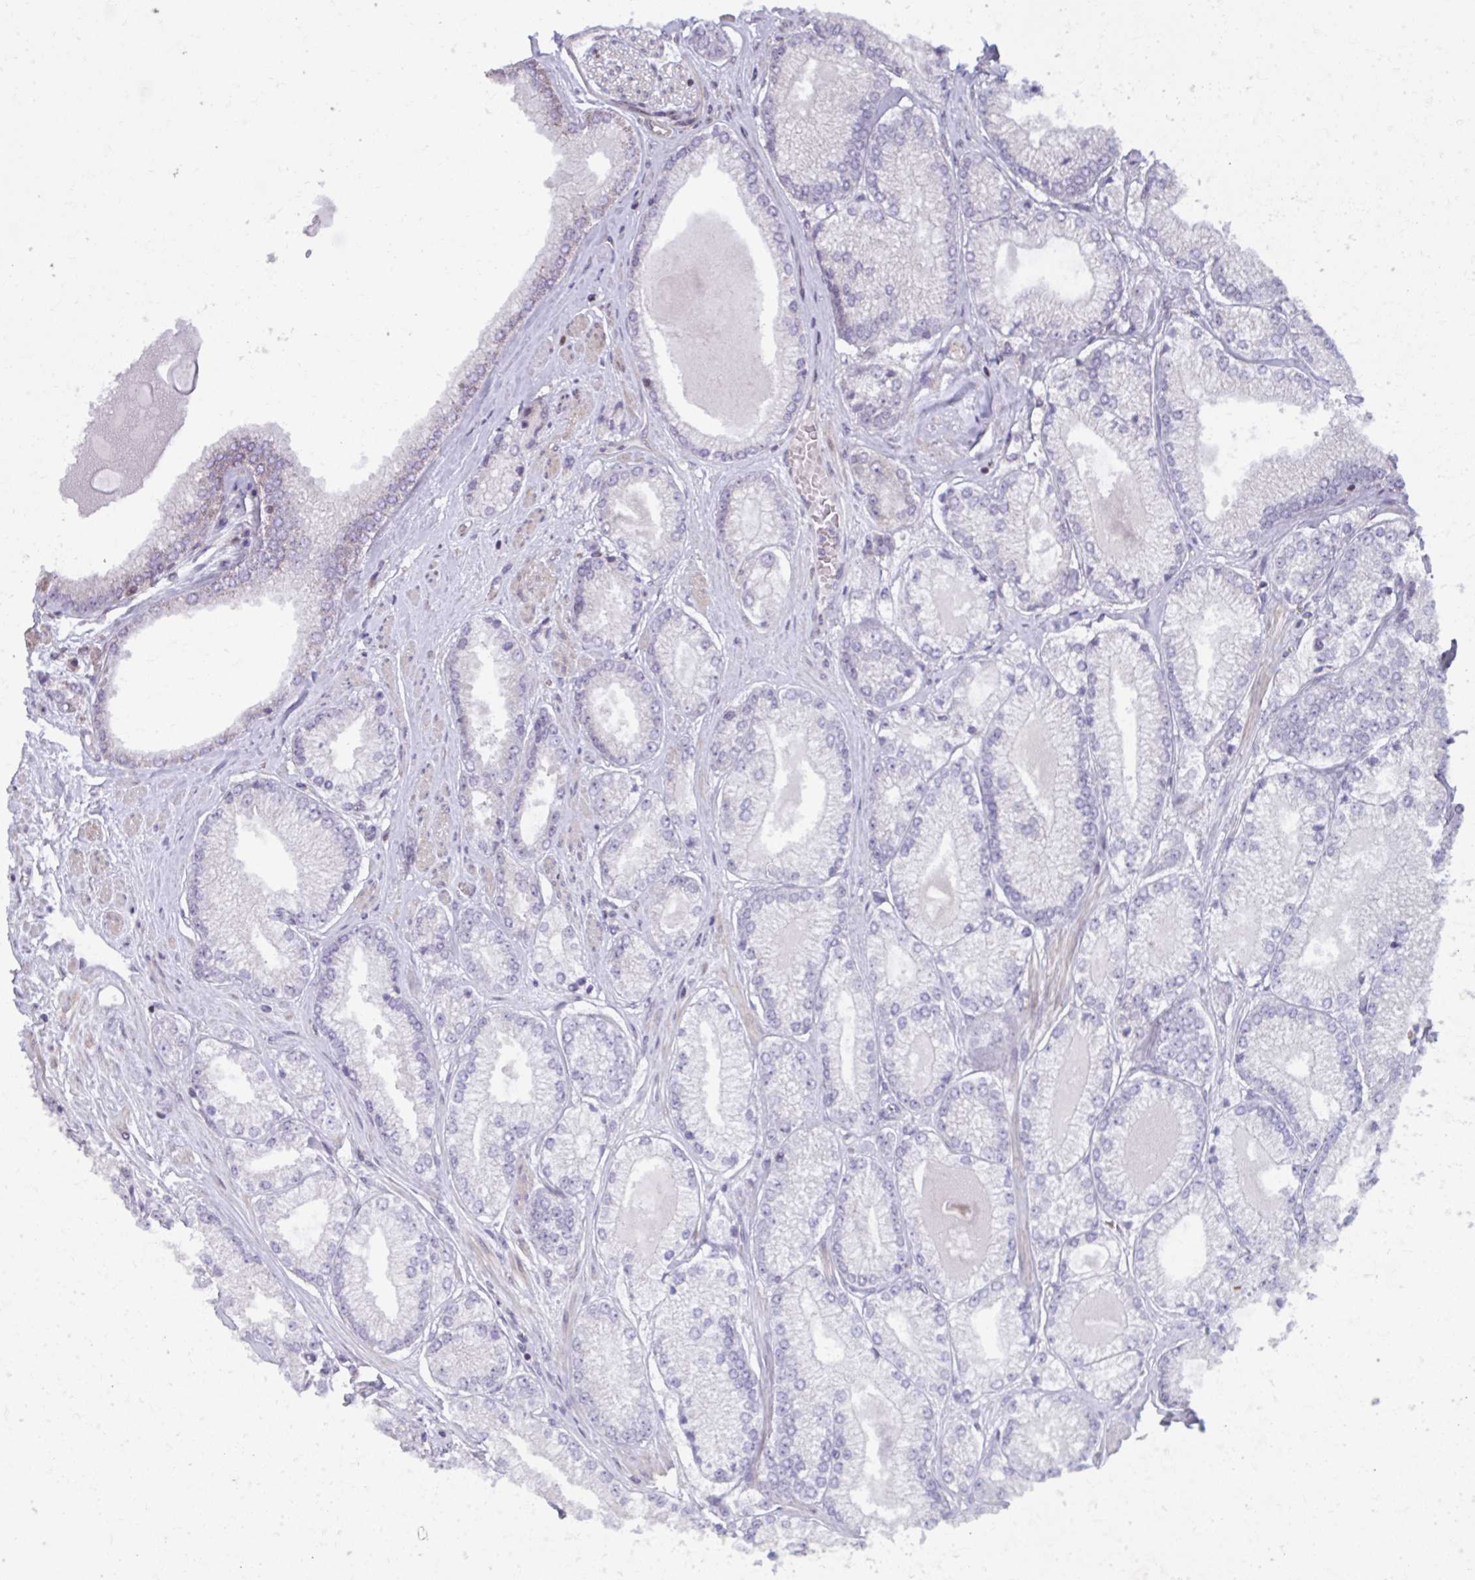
{"staining": {"intensity": "negative", "quantity": "none", "location": "none"}, "tissue": "prostate cancer", "cell_type": "Tumor cells", "image_type": "cancer", "snomed": [{"axis": "morphology", "description": "Adenocarcinoma, Low grade"}, {"axis": "topography", "description": "Prostate"}], "caption": "The IHC histopathology image has no significant staining in tumor cells of prostate cancer (low-grade adenocarcinoma) tissue.", "gene": "MAF1", "patient": {"sex": "male", "age": 67}}